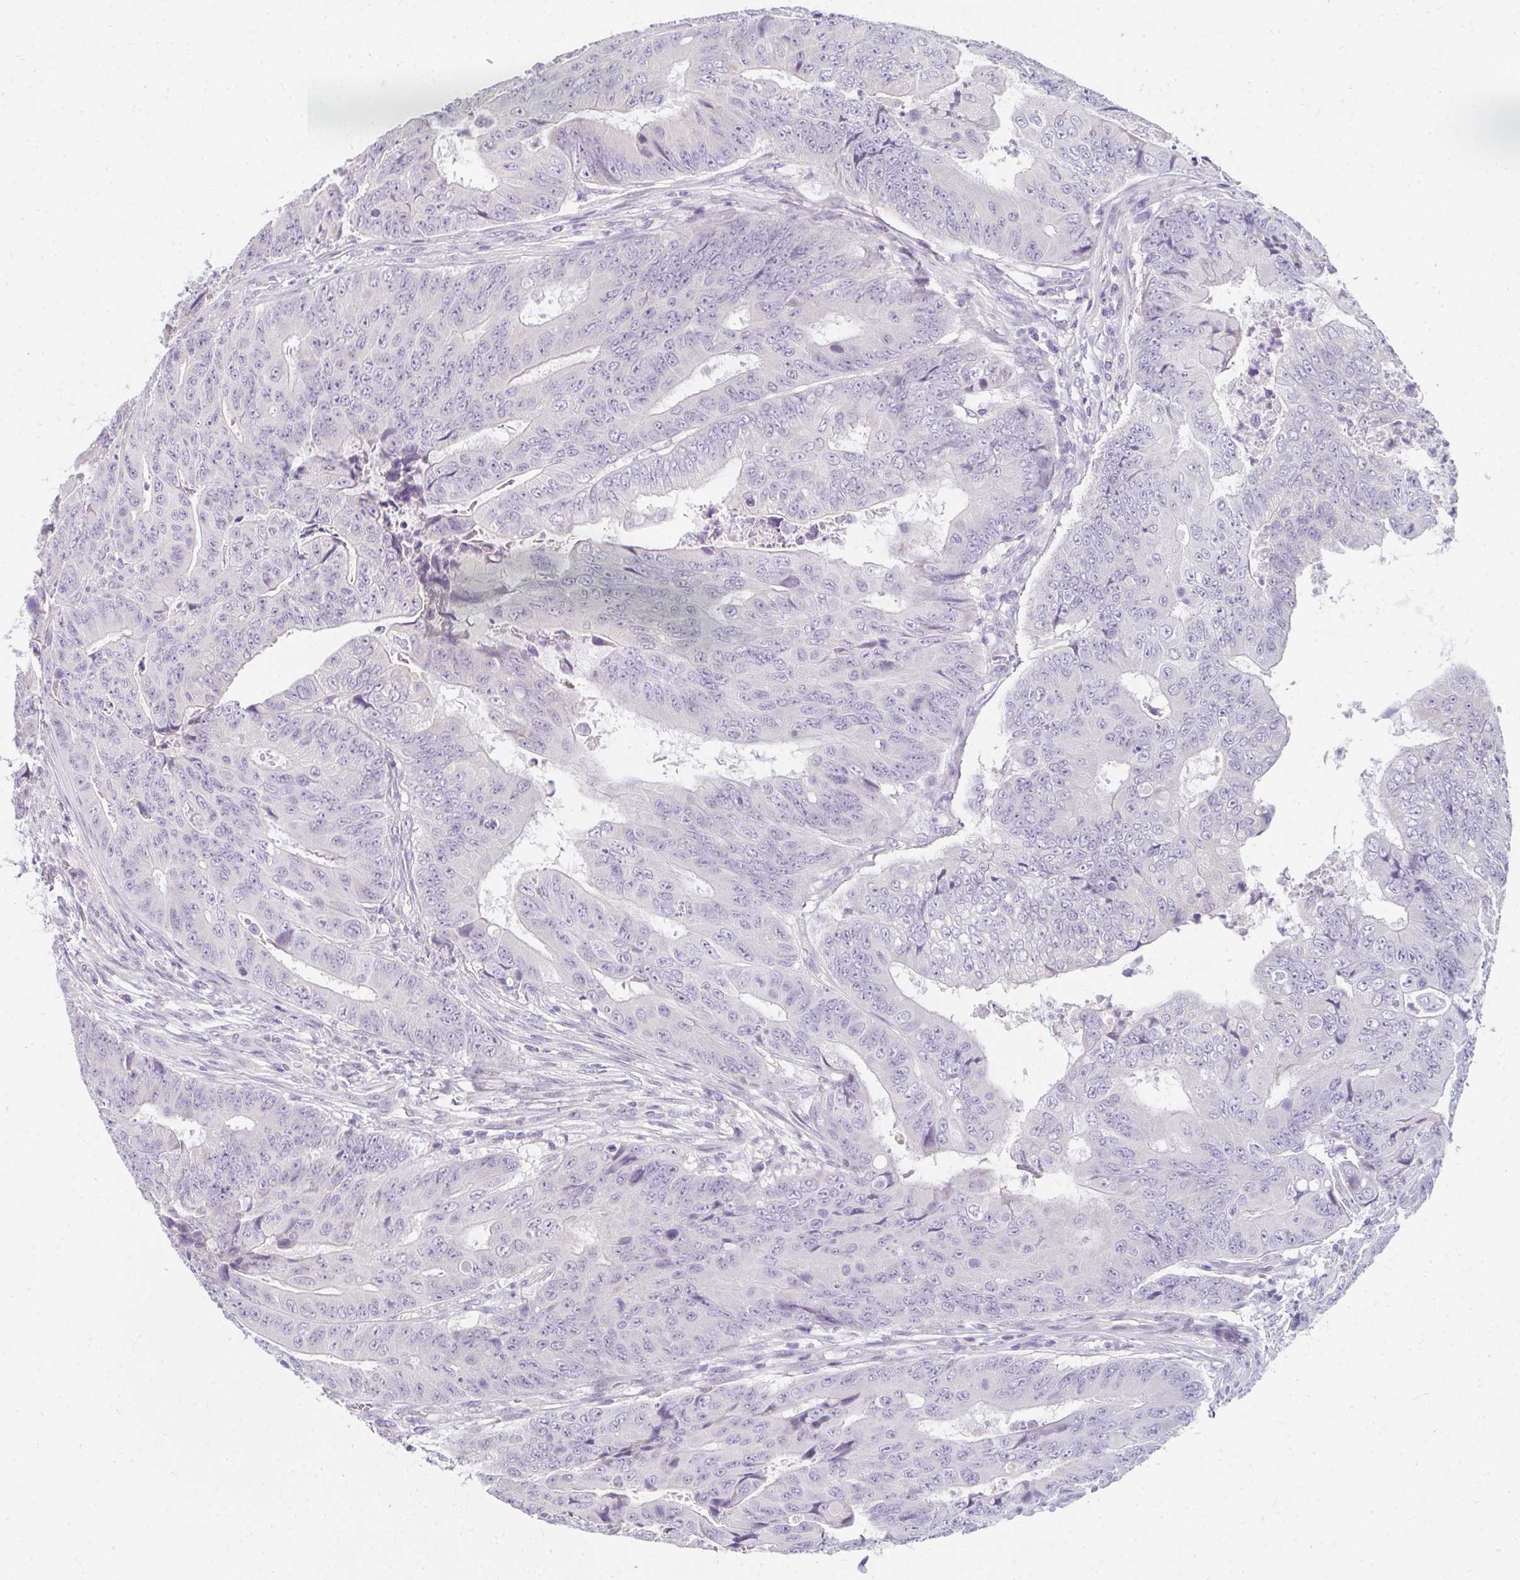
{"staining": {"intensity": "negative", "quantity": "none", "location": "none"}, "tissue": "colorectal cancer", "cell_type": "Tumor cells", "image_type": "cancer", "snomed": [{"axis": "morphology", "description": "Adenocarcinoma, NOS"}, {"axis": "topography", "description": "Colon"}], "caption": "A micrograph of adenocarcinoma (colorectal) stained for a protein reveals no brown staining in tumor cells. (Brightfield microscopy of DAB immunohistochemistry (IHC) at high magnification).", "gene": "PPP1R3G", "patient": {"sex": "female", "age": 48}}